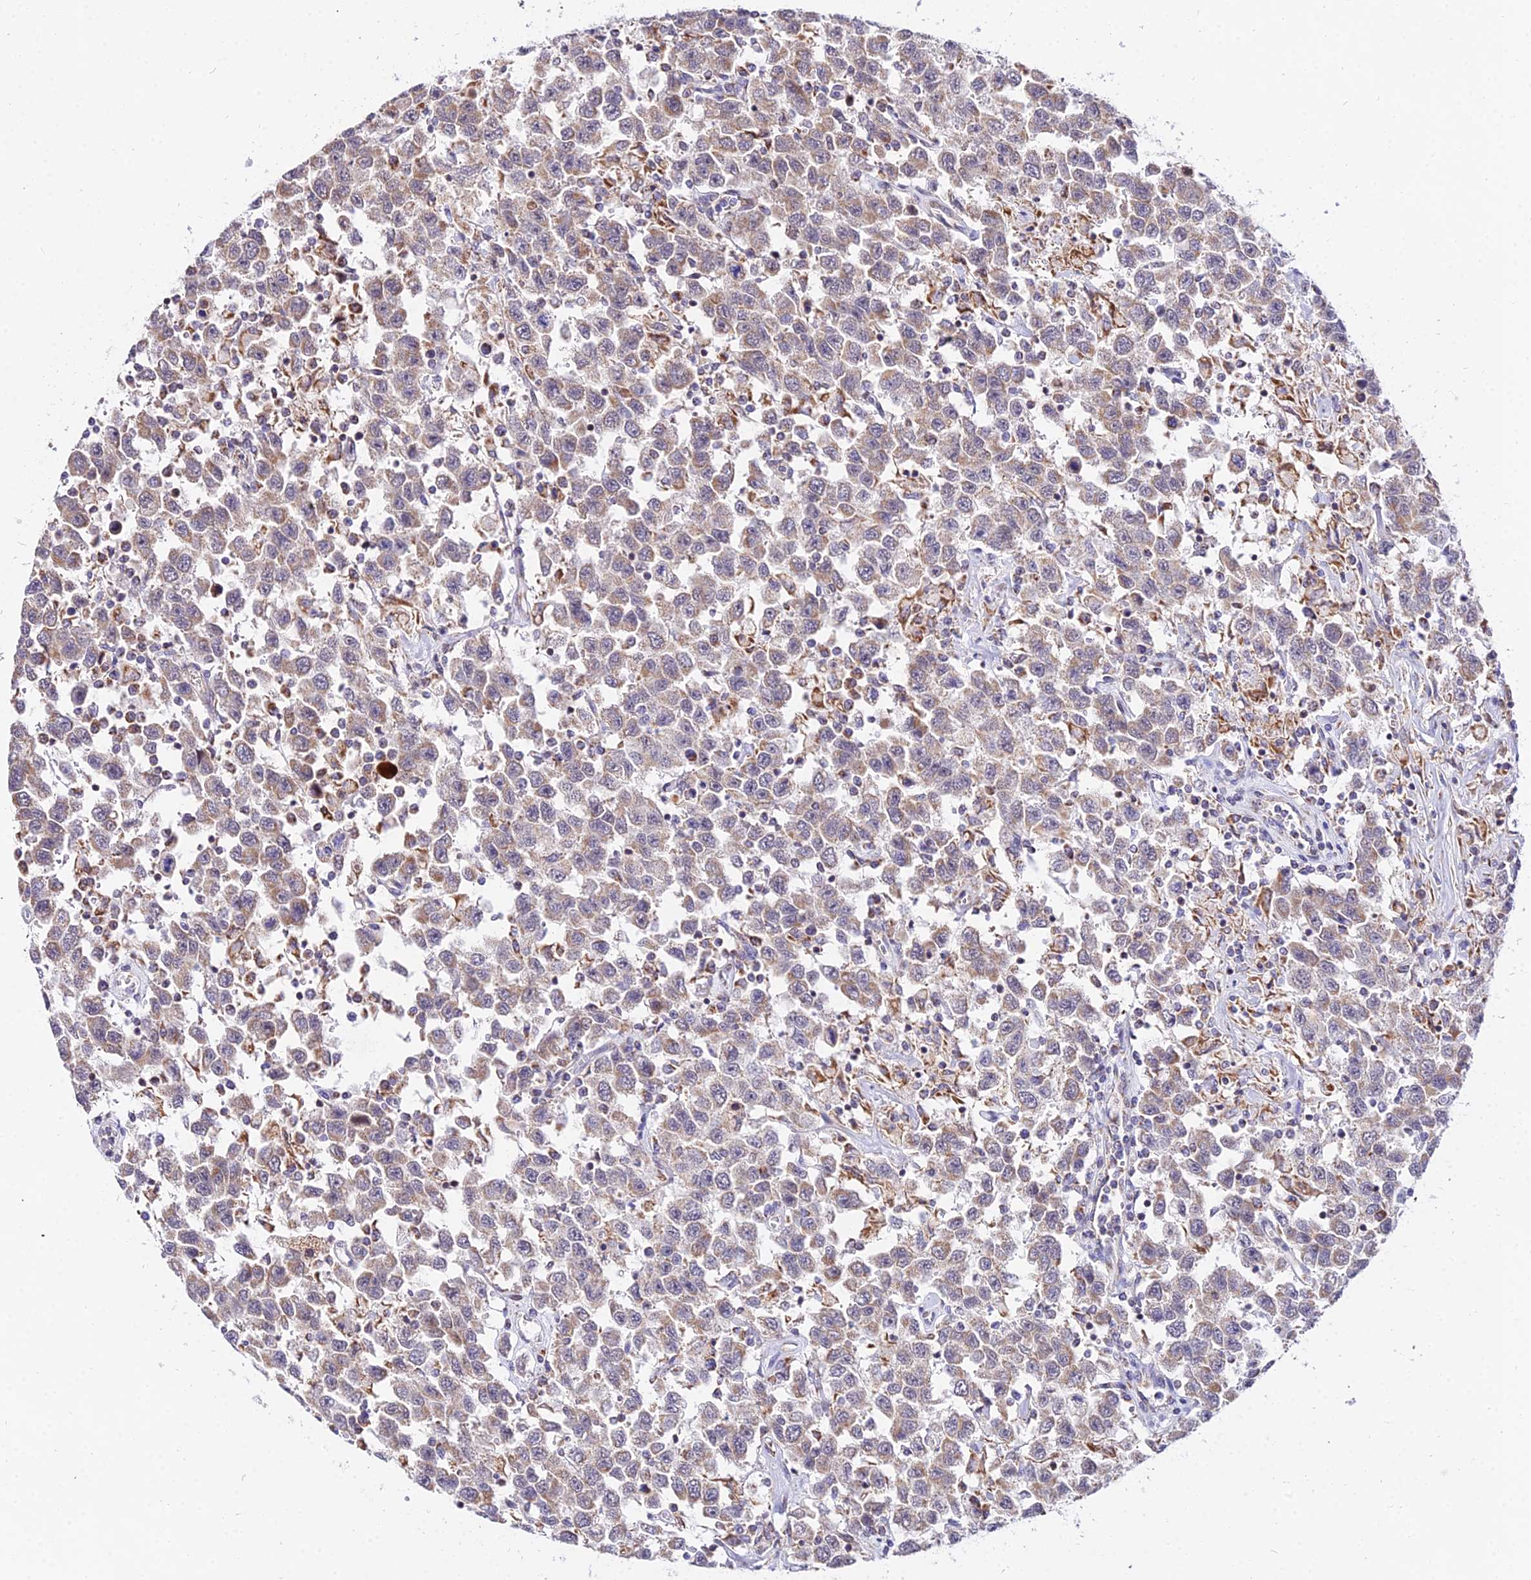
{"staining": {"intensity": "weak", "quantity": "25%-75%", "location": "cytoplasmic/membranous"}, "tissue": "testis cancer", "cell_type": "Tumor cells", "image_type": "cancer", "snomed": [{"axis": "morphology", "description": "Seminoma, NOS"}, {"axis": "topography", "description": "Testis"}], "caption": "Human seminoma (testis) stained for a protein (brown) exhibits weak cytoplasmic/membranous positive expression in approximately 25%-75% of tumor cells.", "gene": "ATP5PB", "patient": {"sex": "male", "age": 41}}